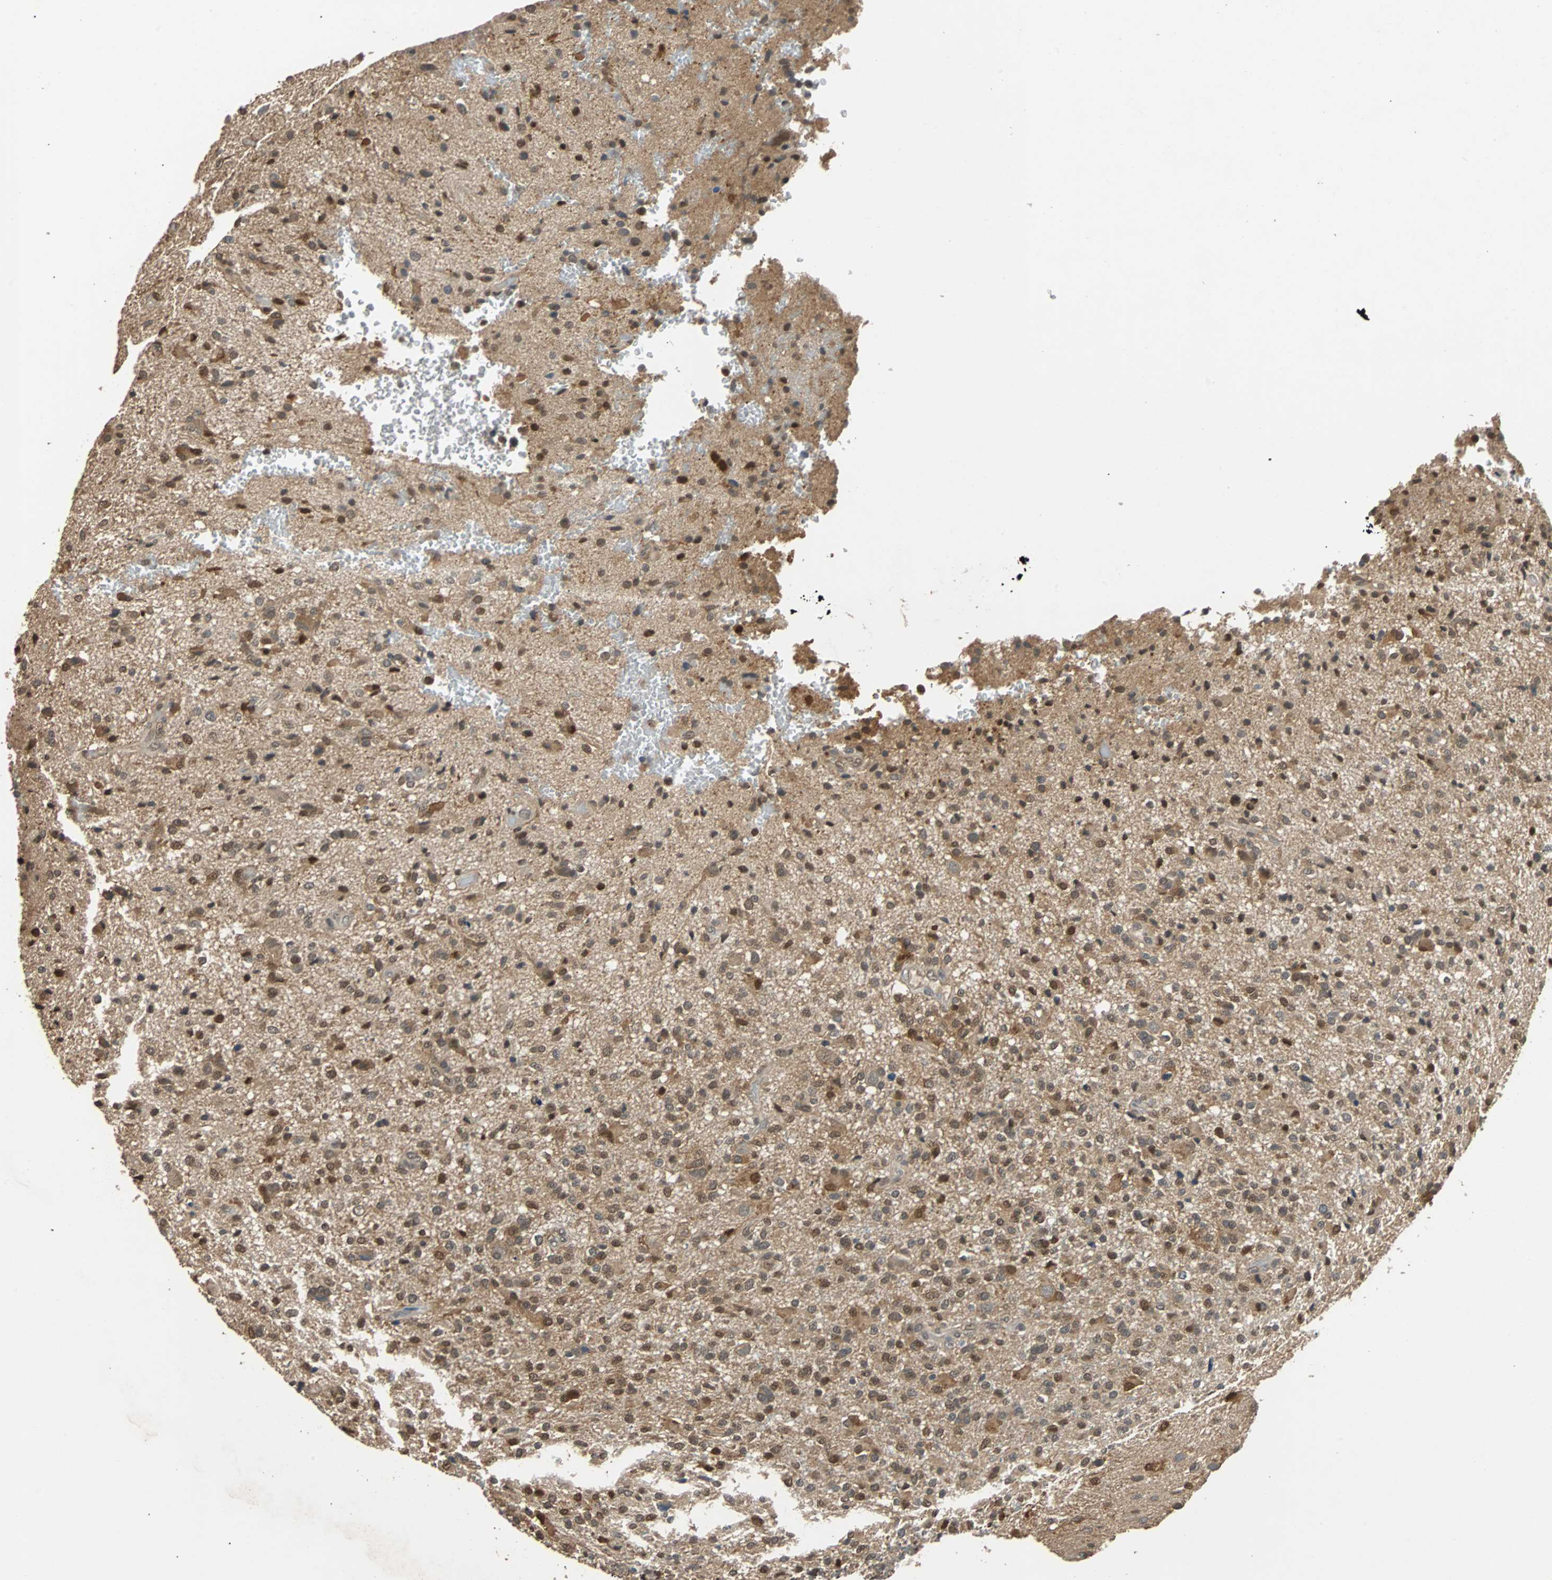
{"staining": {"intensity": "strong", "quantity": ">75%", "location": "cytoplasmic/membranous,nuclear"}, "tissue": "glioma", "cell_type": "Tumor cells", "image_type": "cancer", "snomed": [{"axis": "morphology", "description": "Glioma, malignant, High grade"}, {"axis": "topography", "description": "Brain"}], "caption": "Brown immunohistochemical staining in human malignant glioma (high-grade) shows strong cytoplasmic/membranous and nuclear positivity in approximately >75% of tumor cells.", "gene": "PRDX6", "patient": {"sex": "male", "age": 71}}